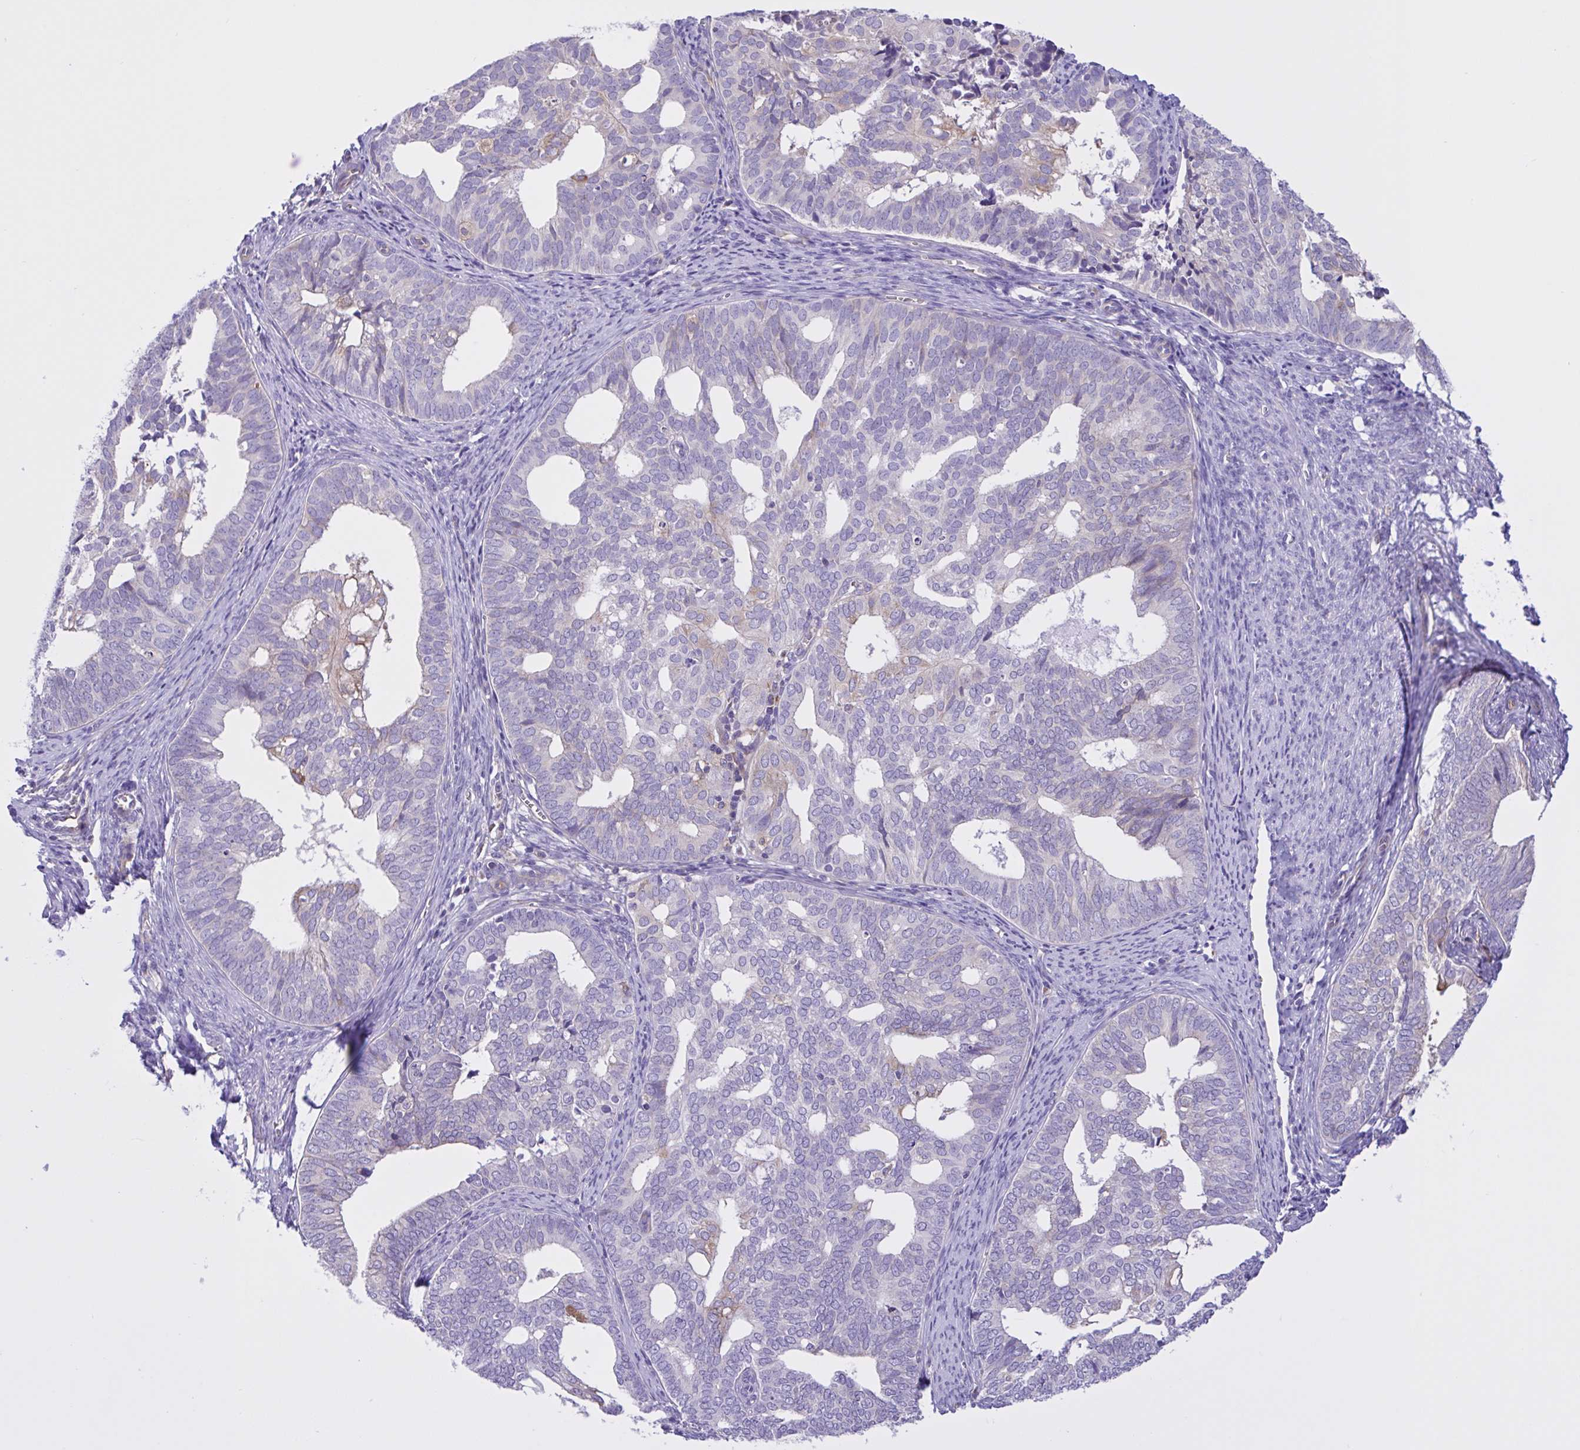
{"staining": {"intensity": "moderate", "quantity": "25%-75%", "location": "cytoplasmic/membranous"}, "tissue": "endometrial cancer", "cell_type": "Tumor cells", "image_type": "cancer", "snomed": [{"axis": "morphology", "description": "Adenocarcinoma, NOS"}, {"axis": "topography", "description": "Endometrium"}], "caption": "IHC photomicrograph of neoplastic tissue: endometrial cancer (adenocarcinoma) stained using immunohistochemistry (IHC) exhibits medium levels of moderate protein expression localized specifically in the cytoplasmic/membranous of tumor cells, appearing as a cytoplasmic/membranous brown color.", "gene": "OR51M1", "patient": {"sex": "female", "age": 75}}